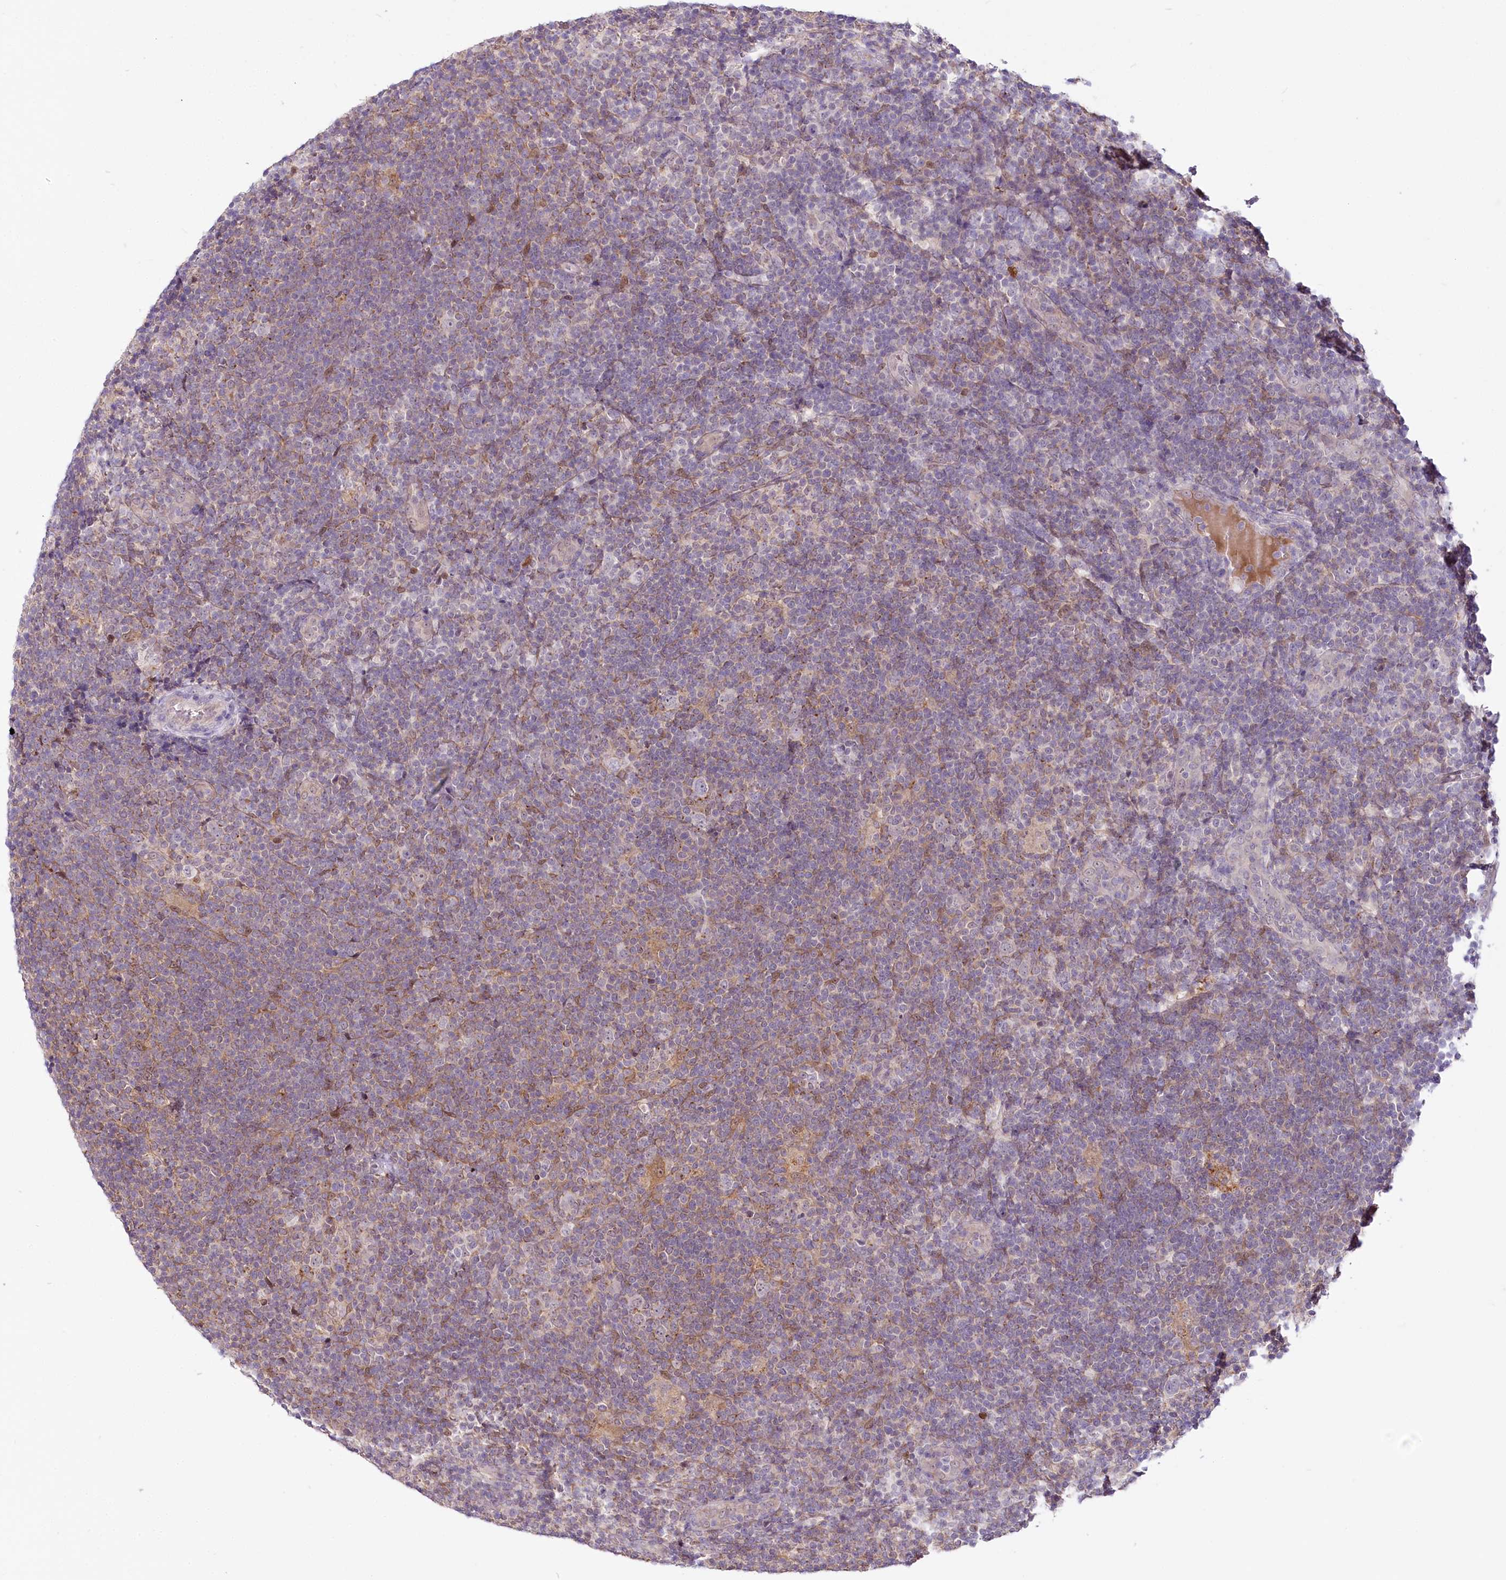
{"staining": {"intensity": "negative", "quantity": "none", "location": "none"}, "tissue": "lymphoma", "cell_type": "Tumor cells", "image_type": "cancer", "snomed": [{"axis": "morphology", "description": "Hodgkin's disease, NOS"}, {"axis": "topography", "description": "Lymph node"}], "caption": "Immunohistochemistry of lymphoma reveals no expression in tumor cells.", "gene": "VWA5A", "patient": {"sex": "female", "age": 57}}